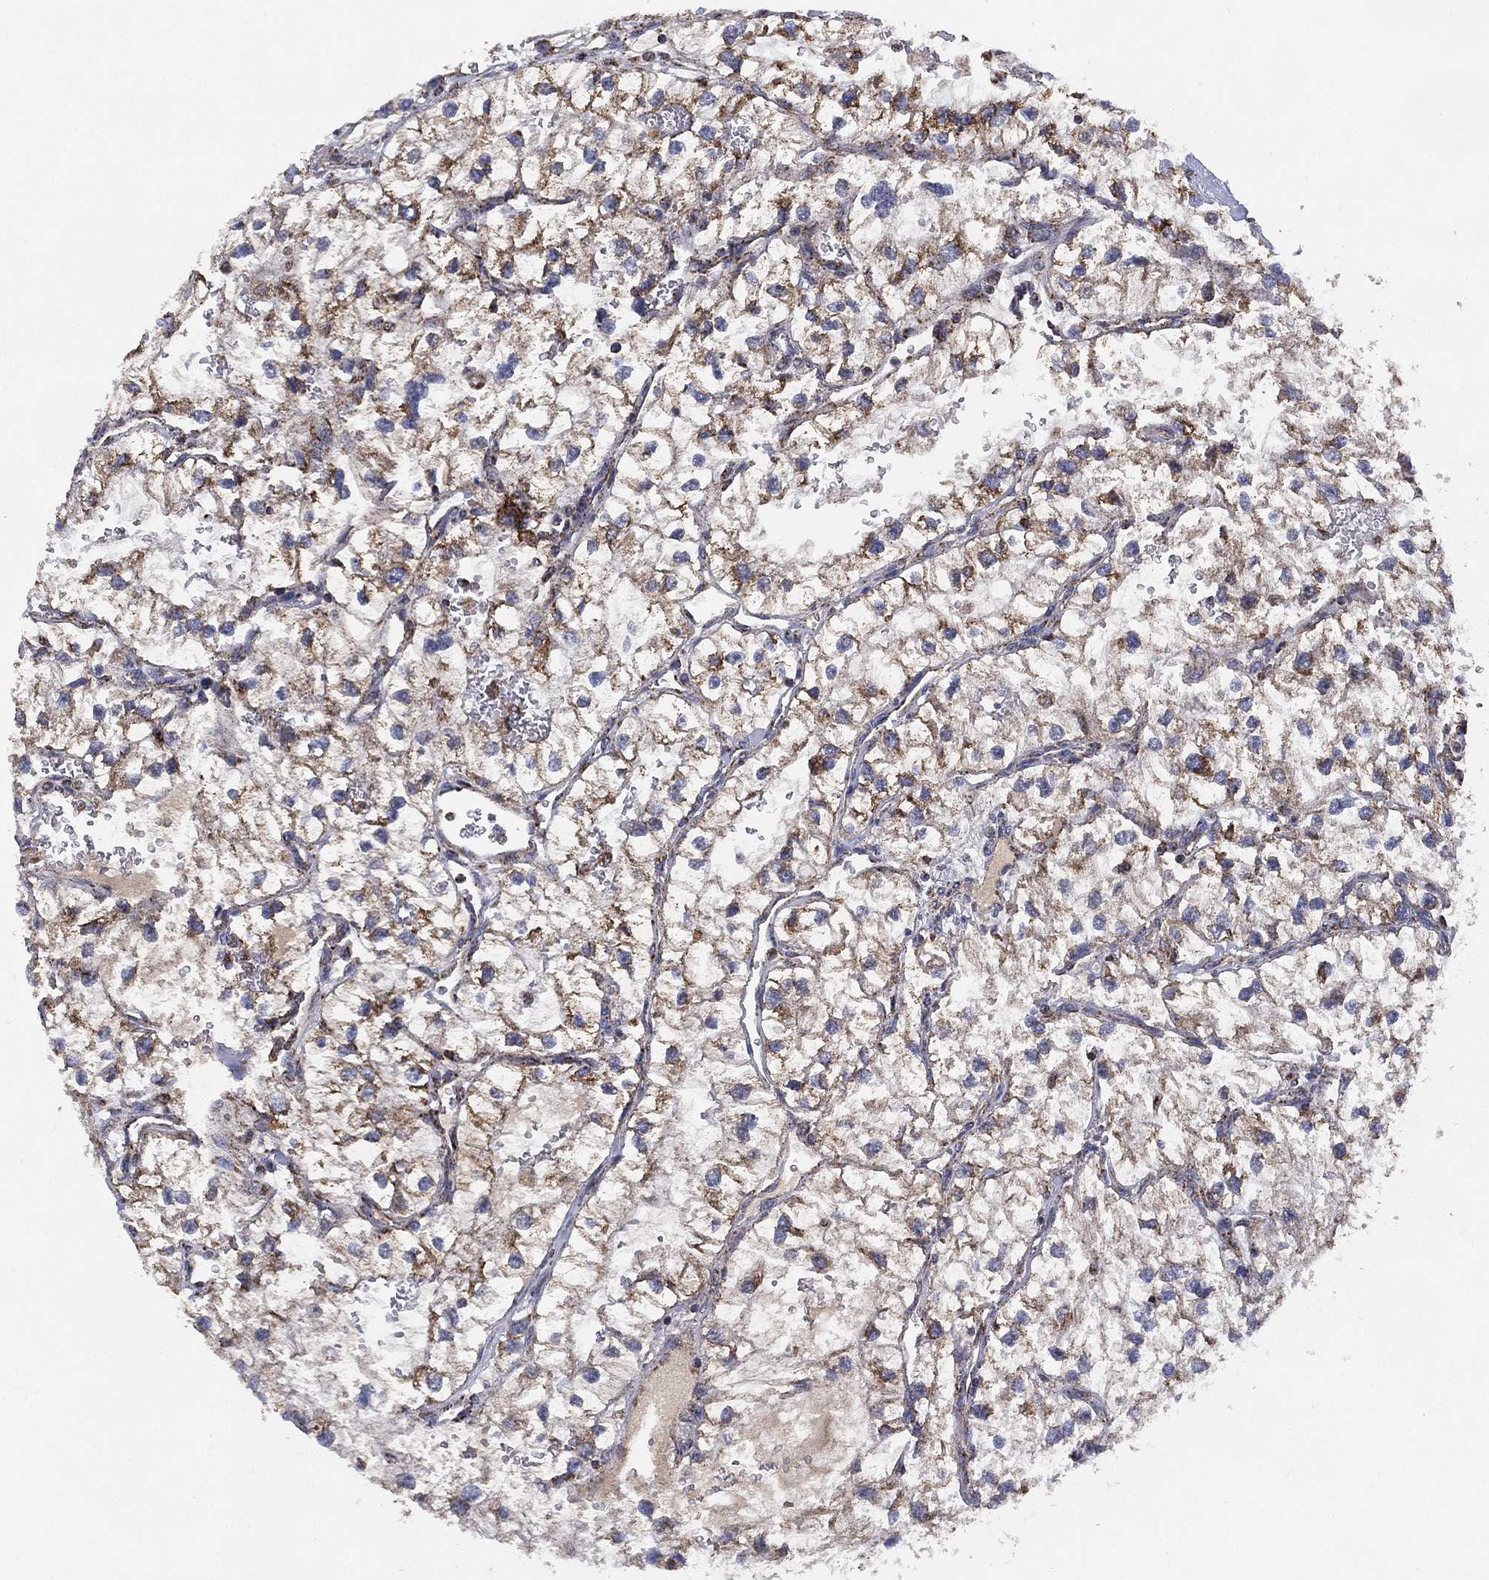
{"staining": {"intensity": "moderate", "quantity": "25%-75%", "location": "cytoplasmic/membranous"}, "tissue": "renal cancer", "cell_type": "Tumor cells", "image_type": "cancer", "snomed": [{"axis": "morphology", "description": "Adenocarcinoma, NOS"}, {"axis": "topography", "description": "Kidney"}], "caption": "IHC histopathology image of neoplastic tissue: human renal cancer stained using immunohistochemistry (IHC) shows medium levels of moderate protein expression localized specifically in the cytoplasmic/membranous of tumor cells, appearing as a cytoplasmic/membranous brown color.", "gene": "PPP2R5A", "patient": {"sex": "male", "age": 59}}